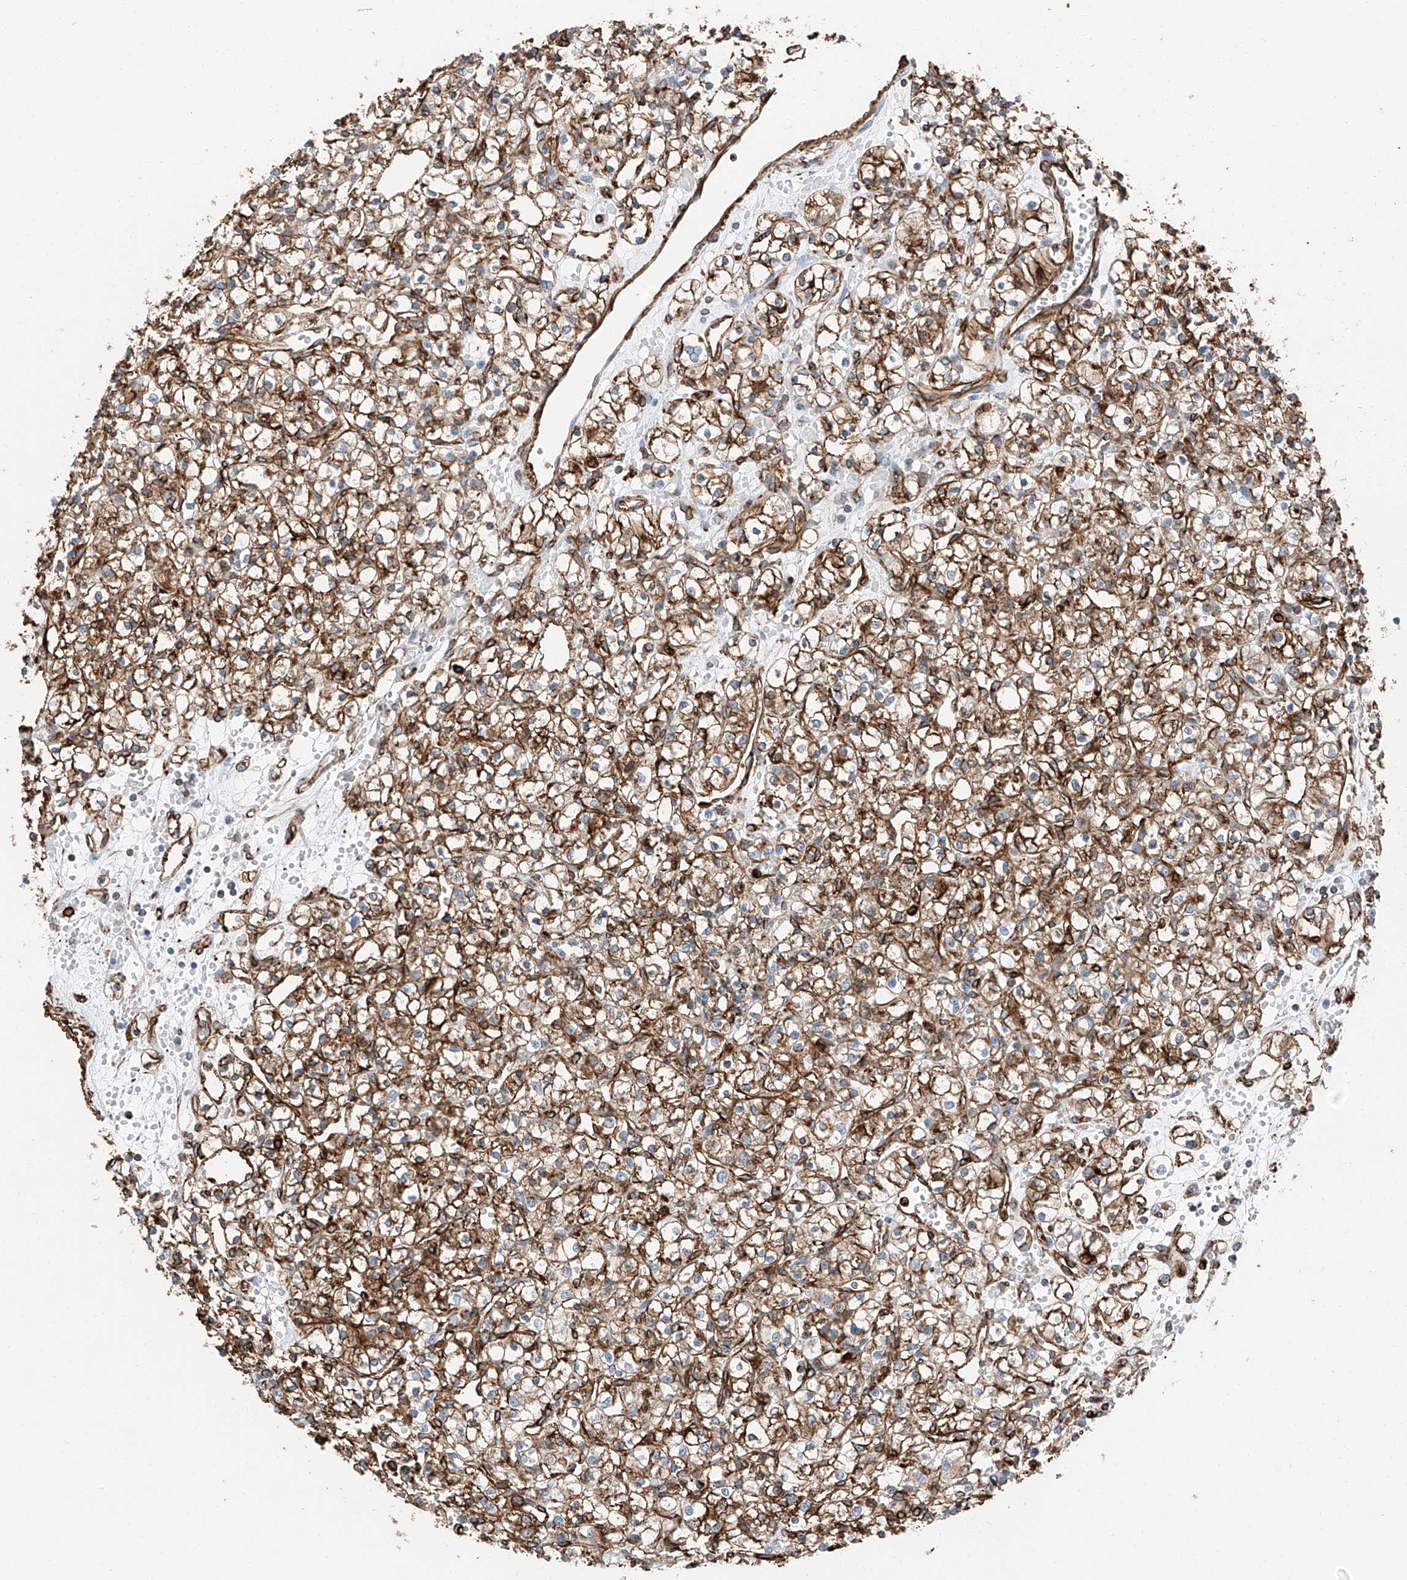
{"staining": {"intensity": "strong", "quantity": ">75%", "location": "cytoplasmic/membranous"}, "tissue": "renal cancer", "cell_type": "Tumor cells", "image_type": "cancer", "snomed": [{"axis": "morphology", "description": "Adenocarcinoma, NOS"}, {"axis": "topography", "description": "Kidney"}], "caption": "Renal adenocarcinoma stained with immunohistochemistry shows strong cytoplasmic/membranous positivity in approximately >75% of tumor cells.", "gene": "ZNF804A", "patient": {"sex": "female", "age": 59}}